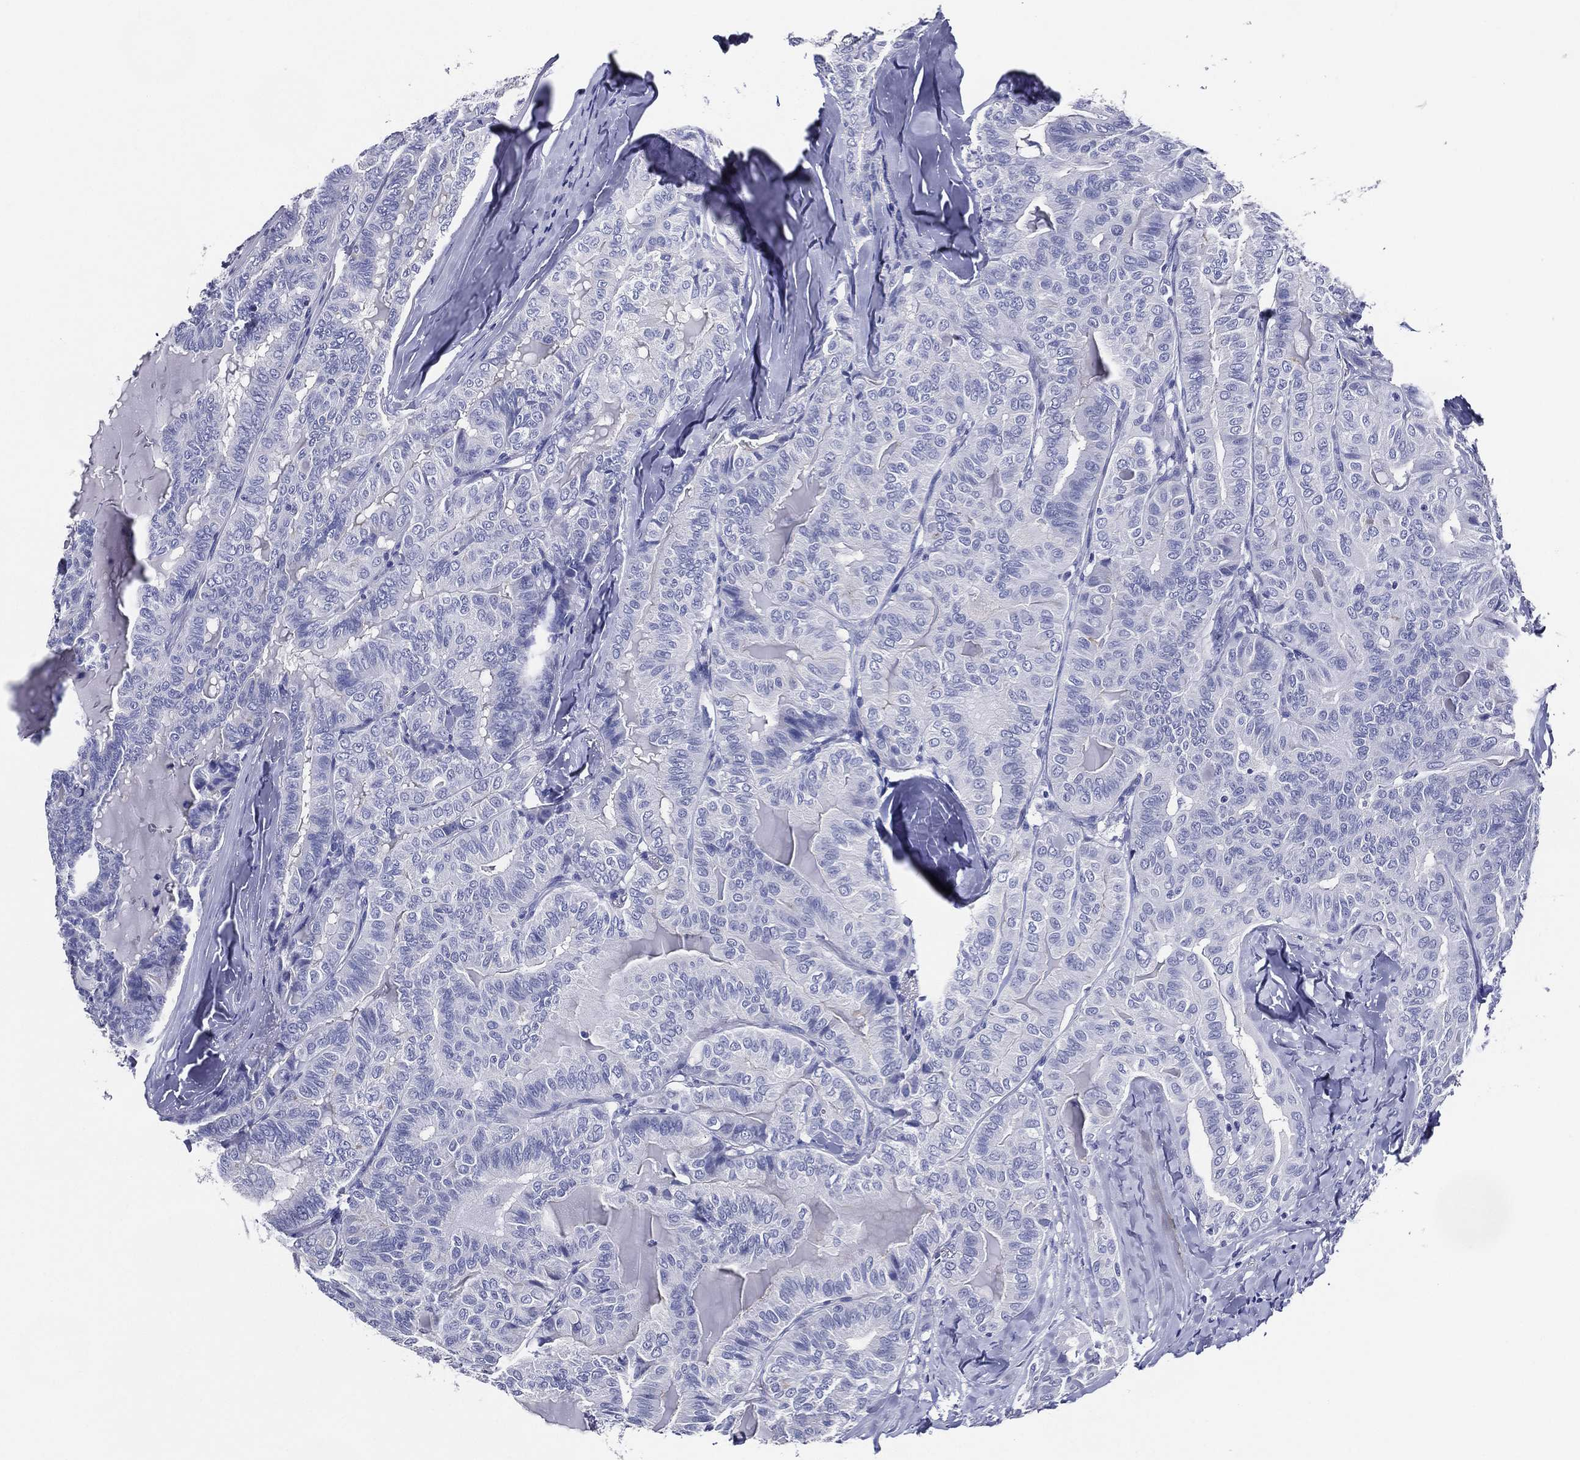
{"staining": {"intensity": "negative", "quantity": "none", "location": "none"}, "tissue": "thyroid cancer", "cell_type": "Tumor cells", "image_type": "cancer", "snomed": [{"axis": "morphology", "description": "Papillary adenocarcinoma, NOS"}, {"axis": "topography", "description": "Thyroid gland"}], "caption": "Immunohistochemistry (IHC) of human papillary adenocarcinoma (thyroid) reveals no staining in tumor cells.", "gene": "ACE2", "patient": {"sex": "female", "age": 68}}